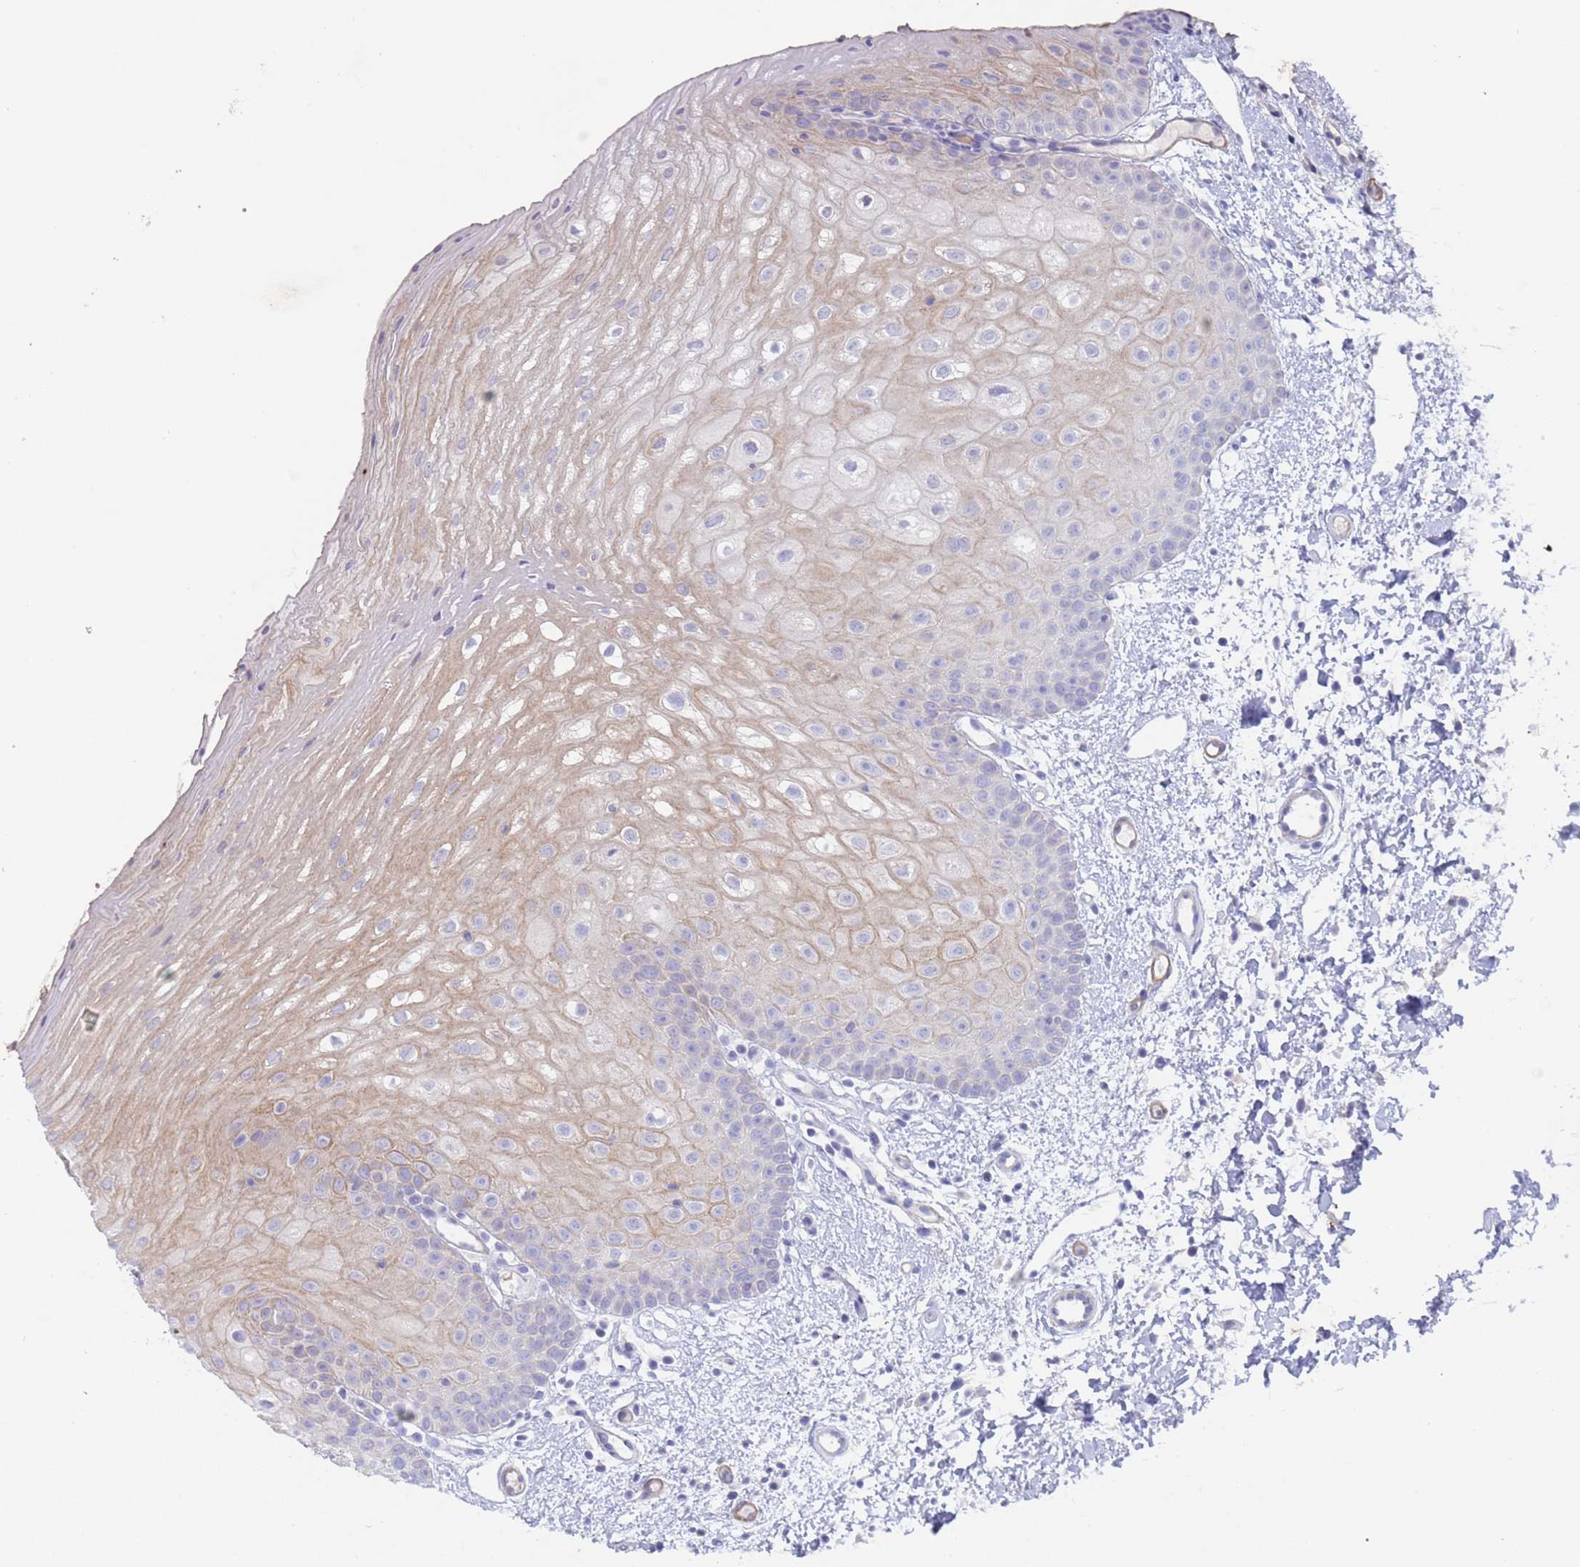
{"staining": {"intensity": "weak", "quantity": "25%-75%", "location": "cytoplasmic/membranous"}, "tissue": "oral mucosa", "cell_type": "Squamous epithelial cells", "image_type": "normal", "snomed": [{"axis": "morphology", "description": "Normal tissue, NOS"}, {"axis": "topography", "description": "Oral tissue"}], "caption": "Immunohistochemical staining of benign oral mucosa reveals 25%-75% levels of weak cytoplasmic/membranous protein staining in about 25%-75% of squamous epithelial cells.", "gene": "KBTBD3", "patient": {"sex": "female", "age": 67}}